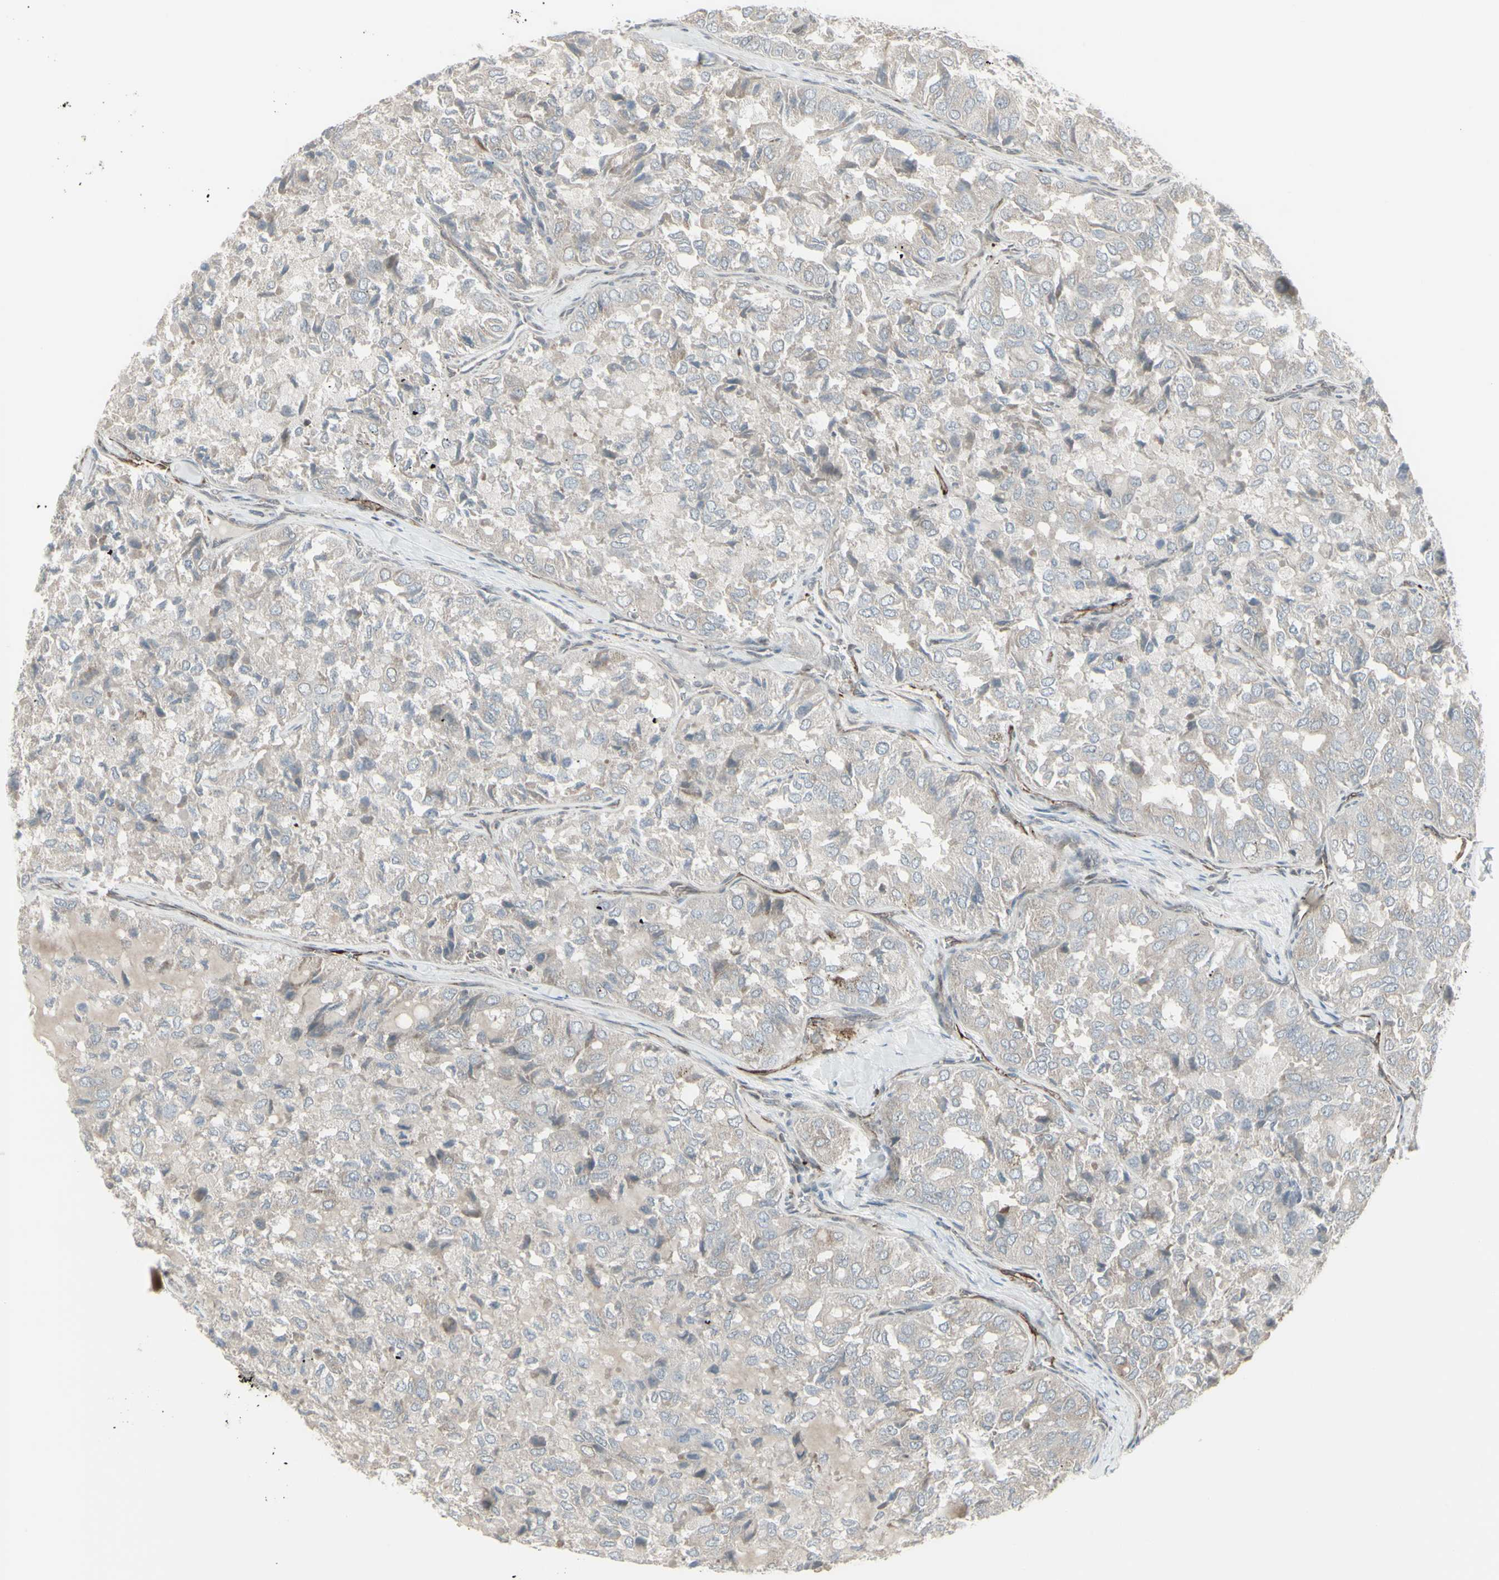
{"staining": {"intensity": "weak", "quantity": "<25%", "location": "cytoplasmic/membranous"}, "tissue": "thyroid cancer", "cell_type": "Tumor cells", "image_type": "cancer", "snomed": [{"axis": "morphology", "description": "Follicular adenoma carcinoma, NOS"}, {"axis": "topography", "description": "Thyroid gland"}], "caption": "Tumor cells are negative for protein expression in human thyroid follicular adenoma carcinoma. (Immunohistochemistry (ihc), brightfield microscopy, high magnification).", "gene": "DTX3L", "patient": {"sex": "male", "age": 75}}